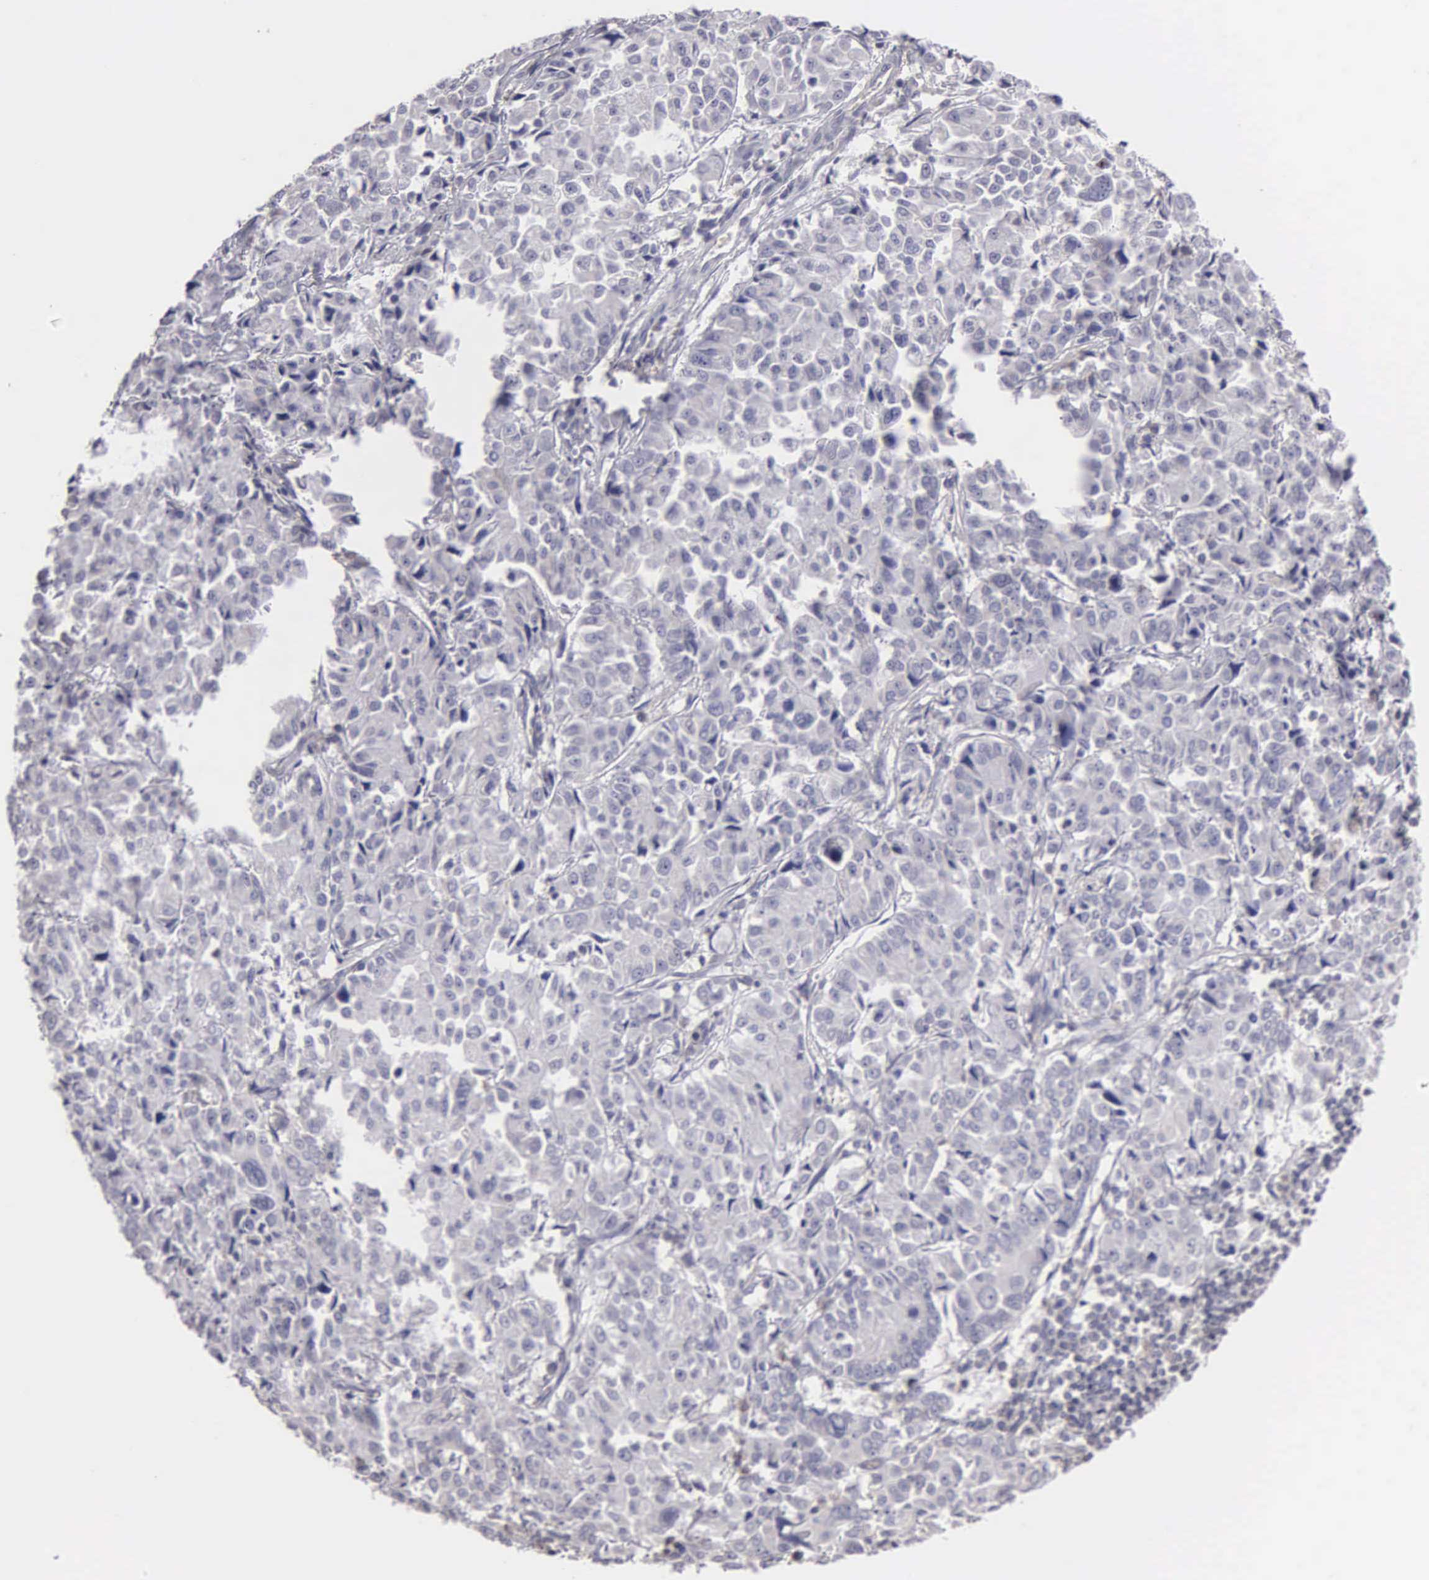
{"staining": {"intensity": "negative", "quantity": "none", "location": "none"}, "tissue": "pancreatic cancer", "cell_type": "Tumor cells", "image_type": "cancer", "snomed": [{"axis": "morphology", "description": "Adenocarcinoma, NOS"}, {"axis": "topography", "description": "Pancreas"}], "caption": "Immunohistochemistry (IHC) micrograph of pancreatic cancer (adenocarcinoma) stained for a protein (brown), which displays no expression in tumor cells.", "gene": "BRD1", "patient": {"sex": "female", "age": 52}}